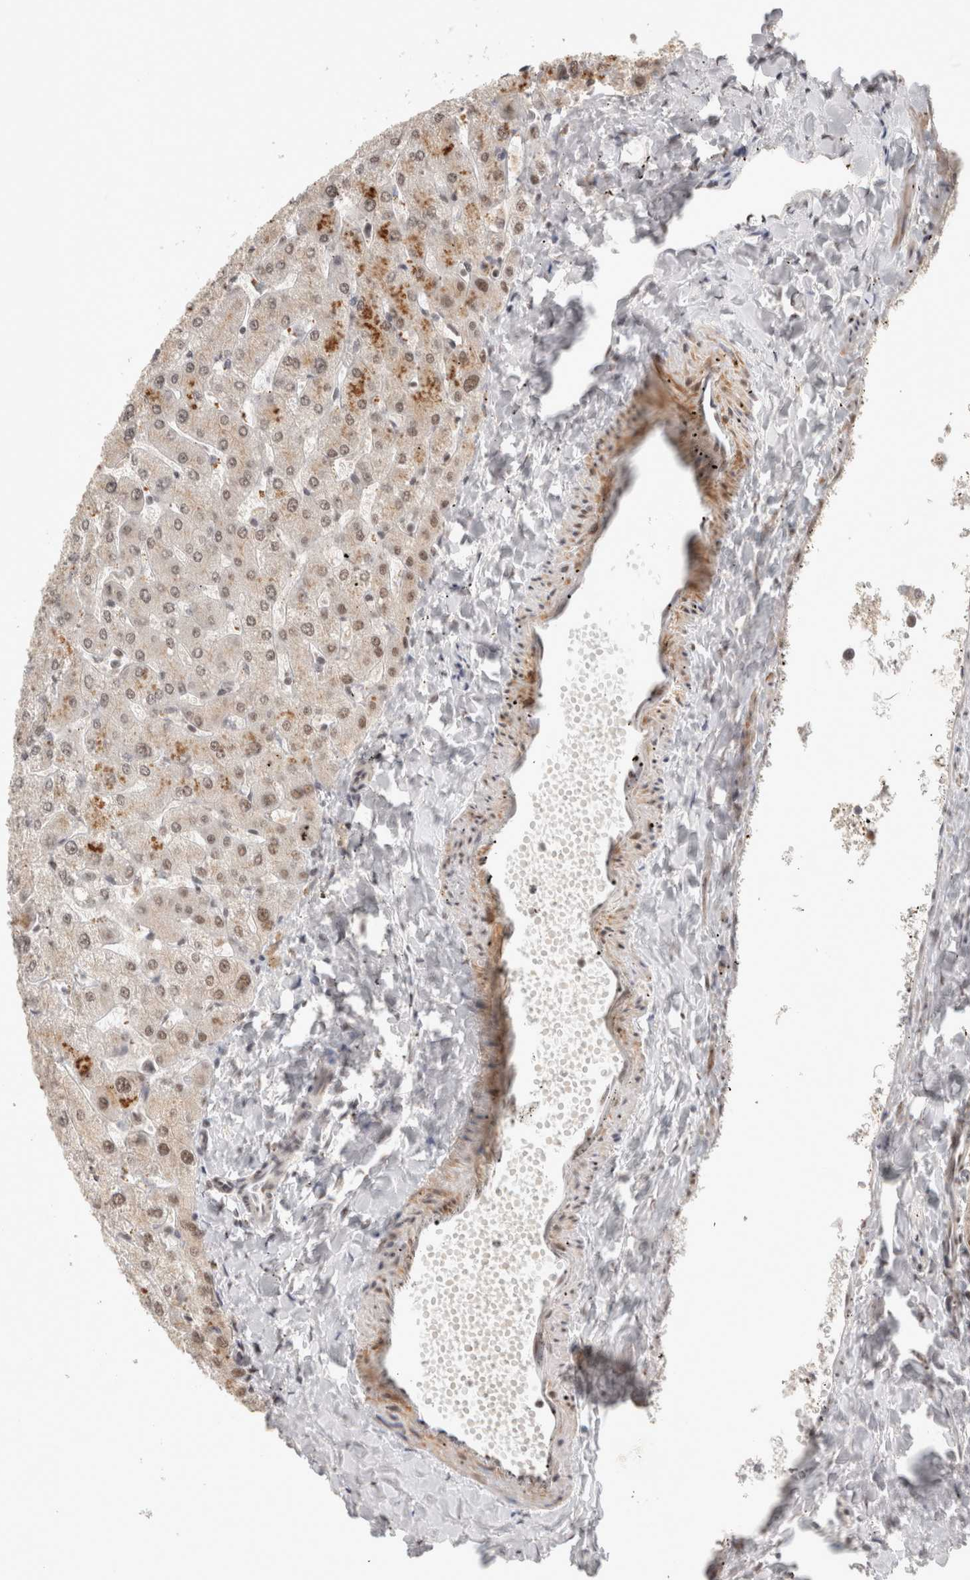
{"staining": {"intensity": "weak", "quantity": "25%-75%", "location": "cytoplasmic/membranous,nuclear"}, "tissue": "liver", "cell_type": "Cholangiocytes", "image_type": "normal", "snomed": [{"axis": "morphology", "description": "Normal tissue, NOS"}, {"axis": "topography", "description": "Liver"}], "caption": "Immunohistochemistry of normal liver demonstrates low levels of weak cytoplasmic/membranous,nuclear positivity in approximately 25%-75% of cholangiocytes. The staining is performed using DAB brown chromogen to label protein expression. The nuclei are counter-stained blue using hematoxylin.", "gene": "ZNF830", "patient": {"sex": "male", "age": 55}}